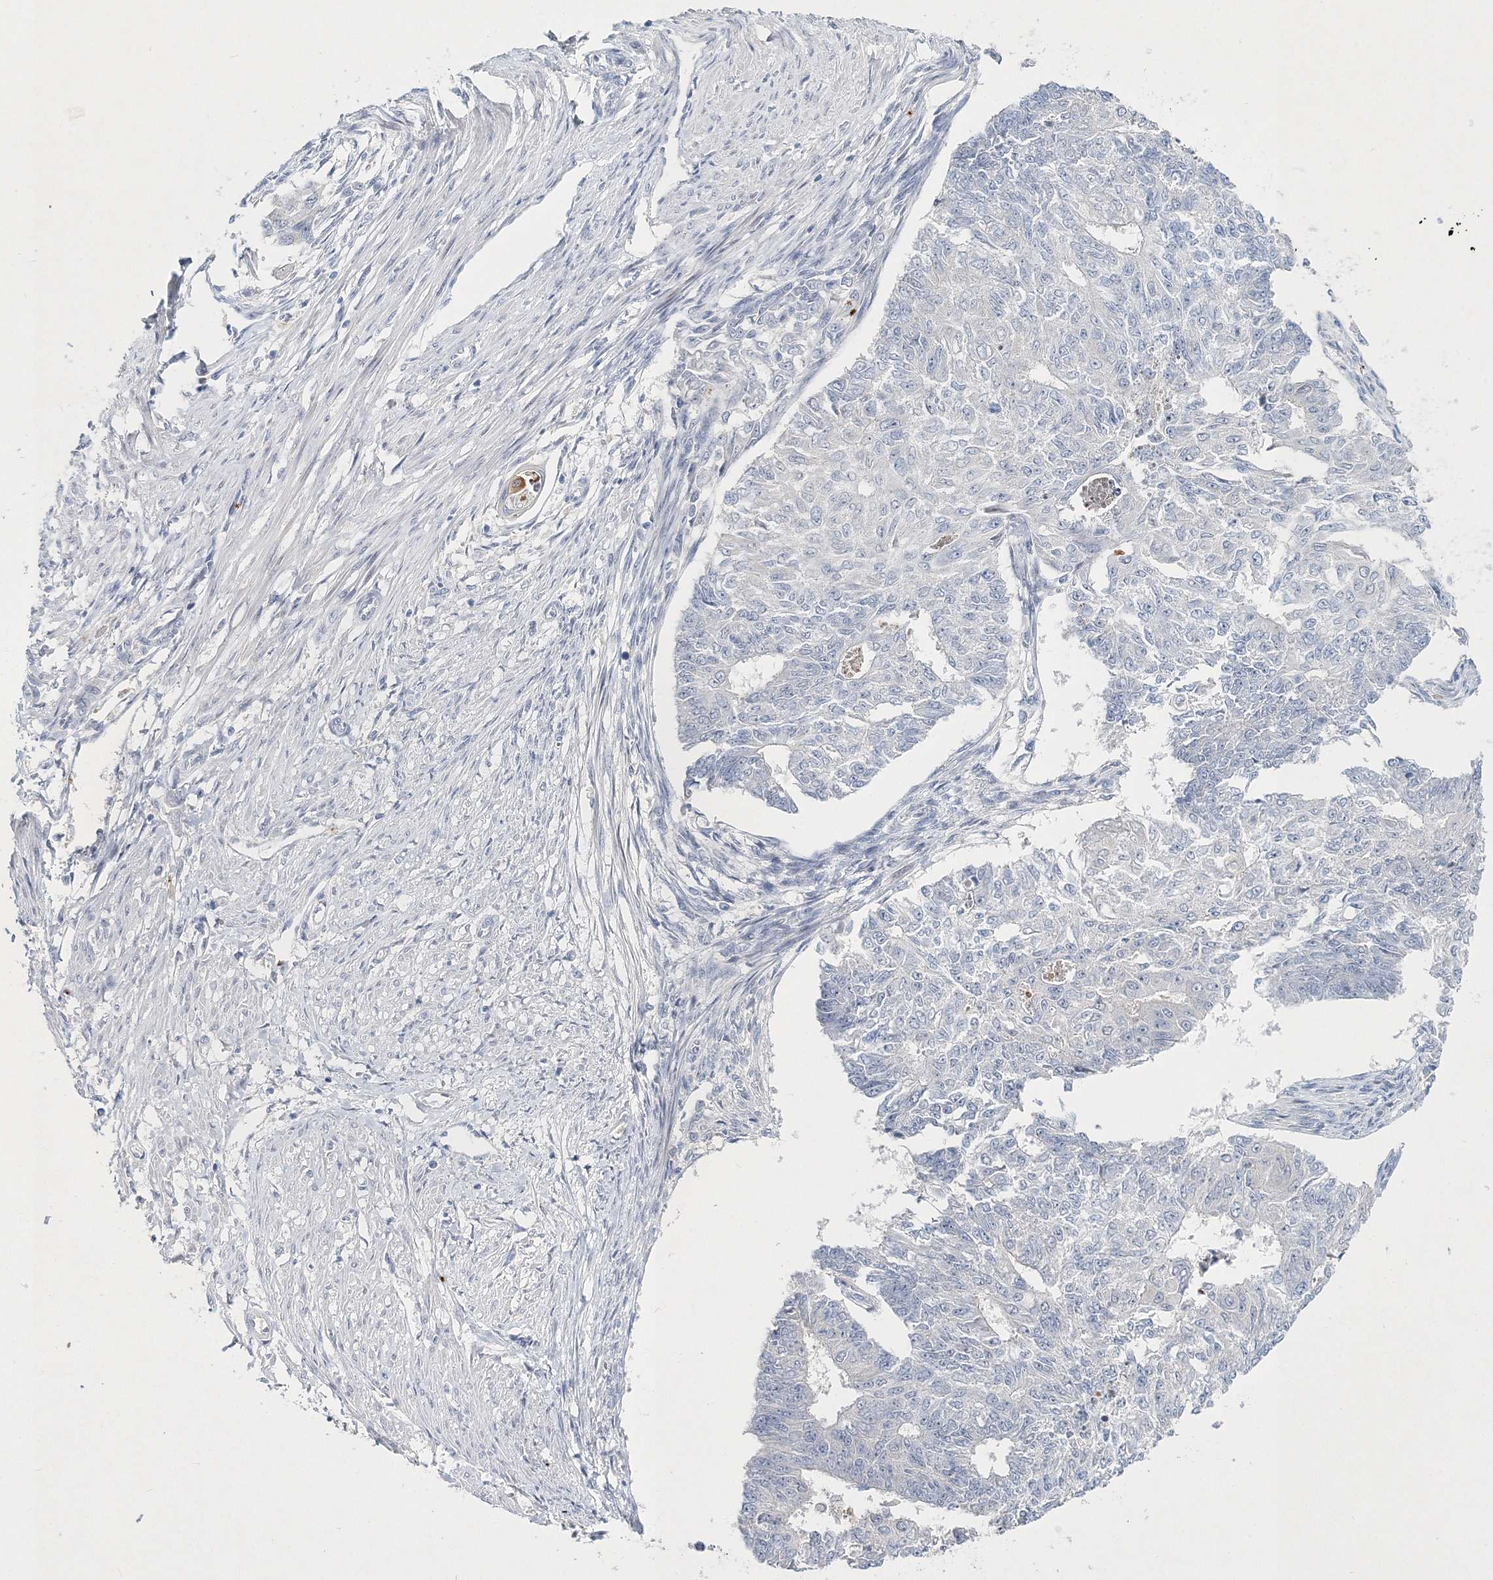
{"staining": {"intensity": "negative", "quantity": "none", "location": "none"}, "tissue": "endometrial cancer", "cell_type": "Tumor cells", "image_type": "cancer", "snomed": [{"axis": "morphology", "description": "Adenocarcinoma, NOS"}, {"axis": "topography", "description": "Endometrium"}], "caption": "An IHC photomicrograph of endometrial cancer (adenocarcinoma) is shown. There is no staining in tumor cells of endometrial cancer (adenocarcinoma).", "gene": "MYOZ2", "patient": {"sex": "female", "age": 32}}